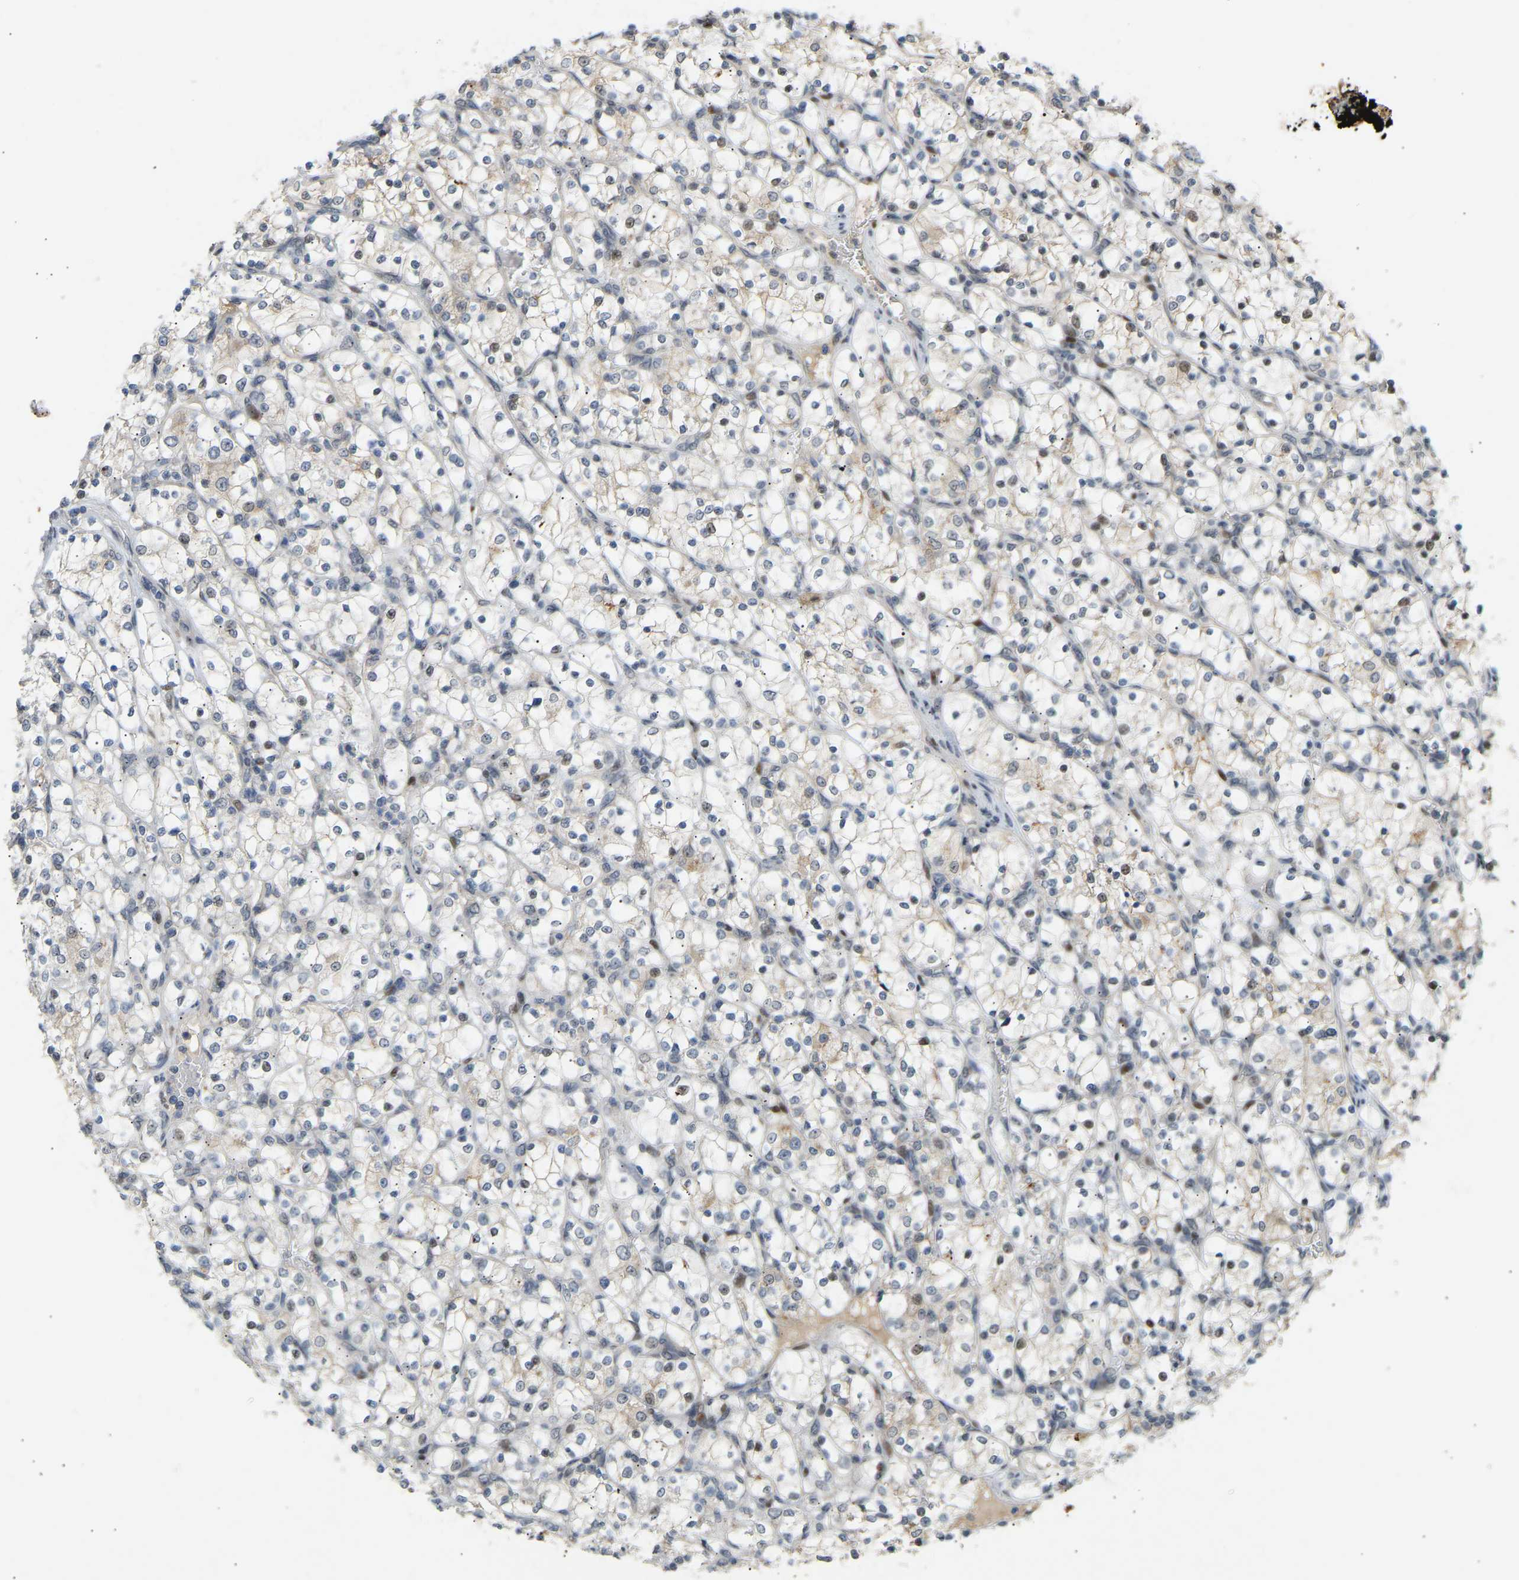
{"staining": {"intensity": "negative", "quantity": "none", "location": "none"}, "tissue": "renal cancer", "cell_type": "Tumor cells", "image_type": "cancer", "snomed": [{"axis": "morphology", "description": "Adenocarcinoma, NOS"}, {"axis": "topography", "description": "Kidney"}], "caption": "The micrograph exhibits no significant expression in tumor cells of adenocarcinoma (renal).", "gene": "PTPN4", "patient": {"sex": "female", "age": 69}}